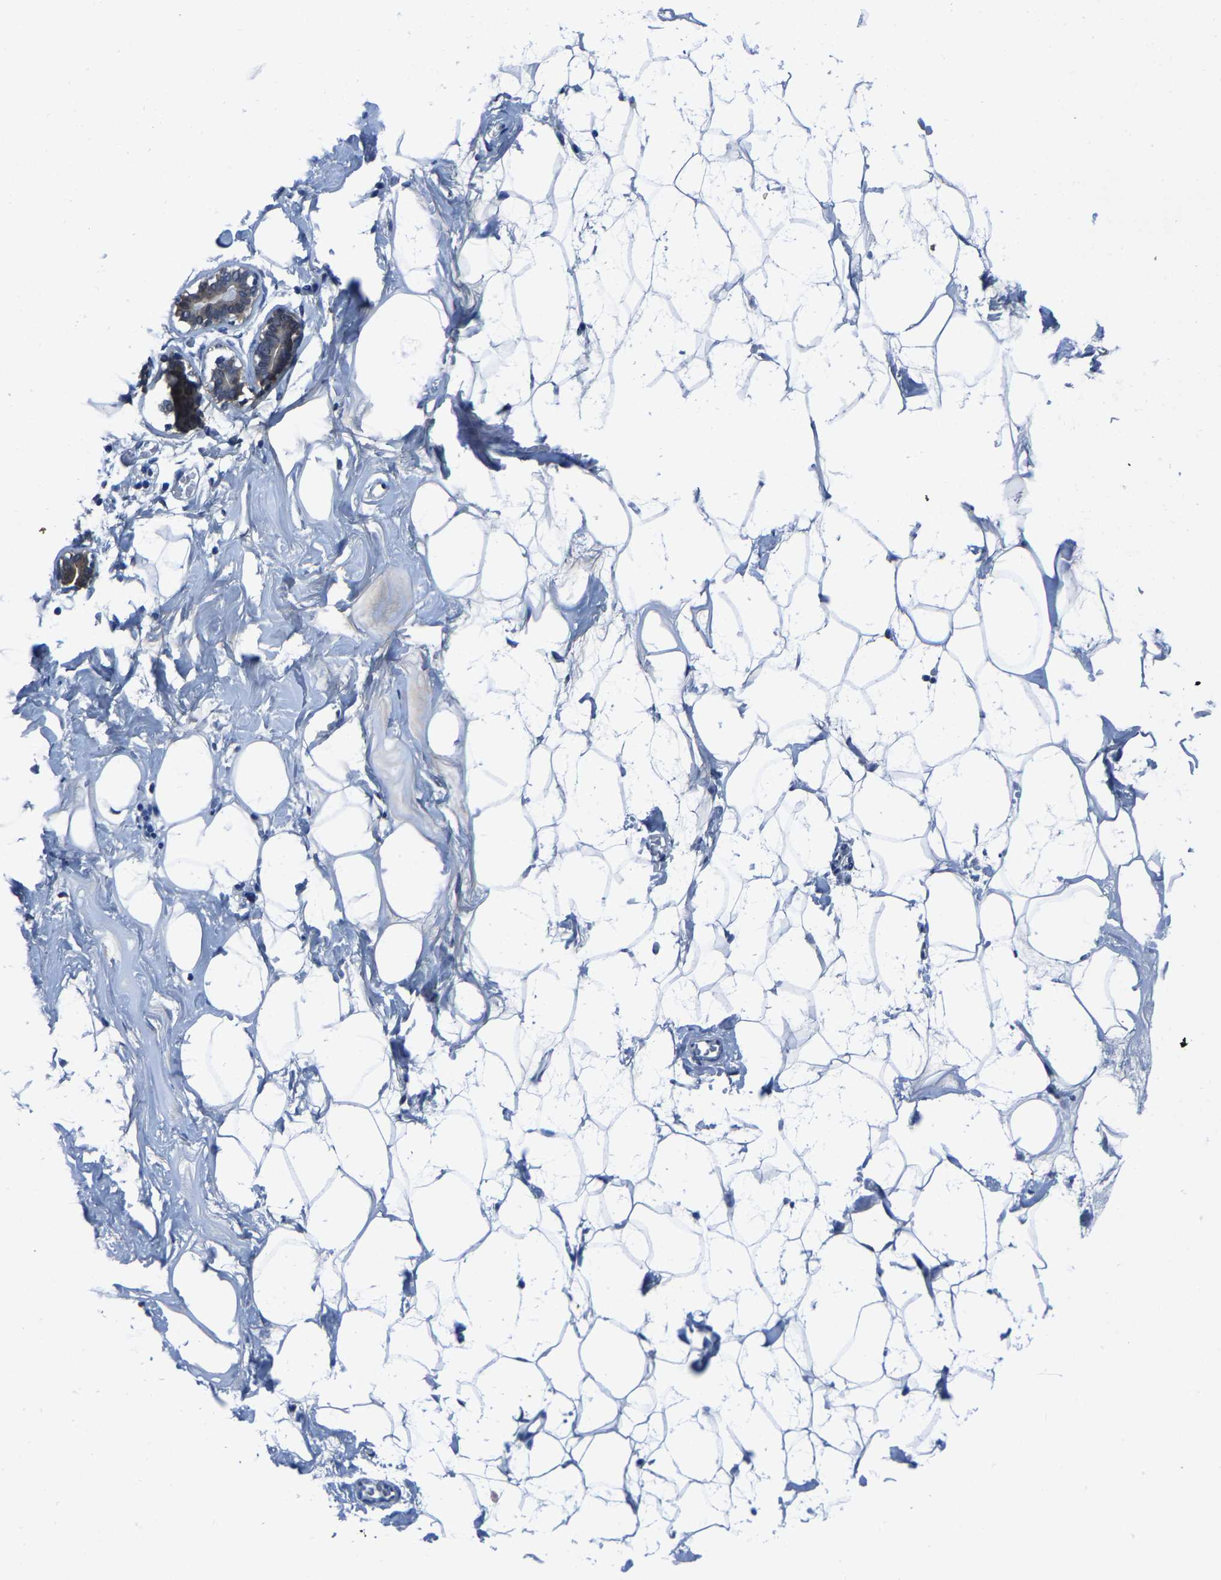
{"staining": {"intensity": "negative", "quantity": "none", "location": "none"}, "tissue": "adipose tissue", "cell_type": "Adipocytes", "image_type": "normal", "snomed": [{"axis": "morphology", "description": "Normal tissue, NOS"}, {"axis": "morphology", "description": "Fibrosis, NOS"}, {"axis": "topography", "description": "Breast"}, {"axis": "topography", "description": "Adipose tissue"}], "caption": "Immunohistochemistry of normal human adipose tissue demonstrates no expression in adipocytes. The staining was performed using DAB (3,3'-diaminobenzidine) to visualize the protein expression in brown, while the nuclei were stained in blue with hematoxylin (Magnification: 20x).", "gene": "SSH3", "patient": {"sex": "female", "age": 39}}